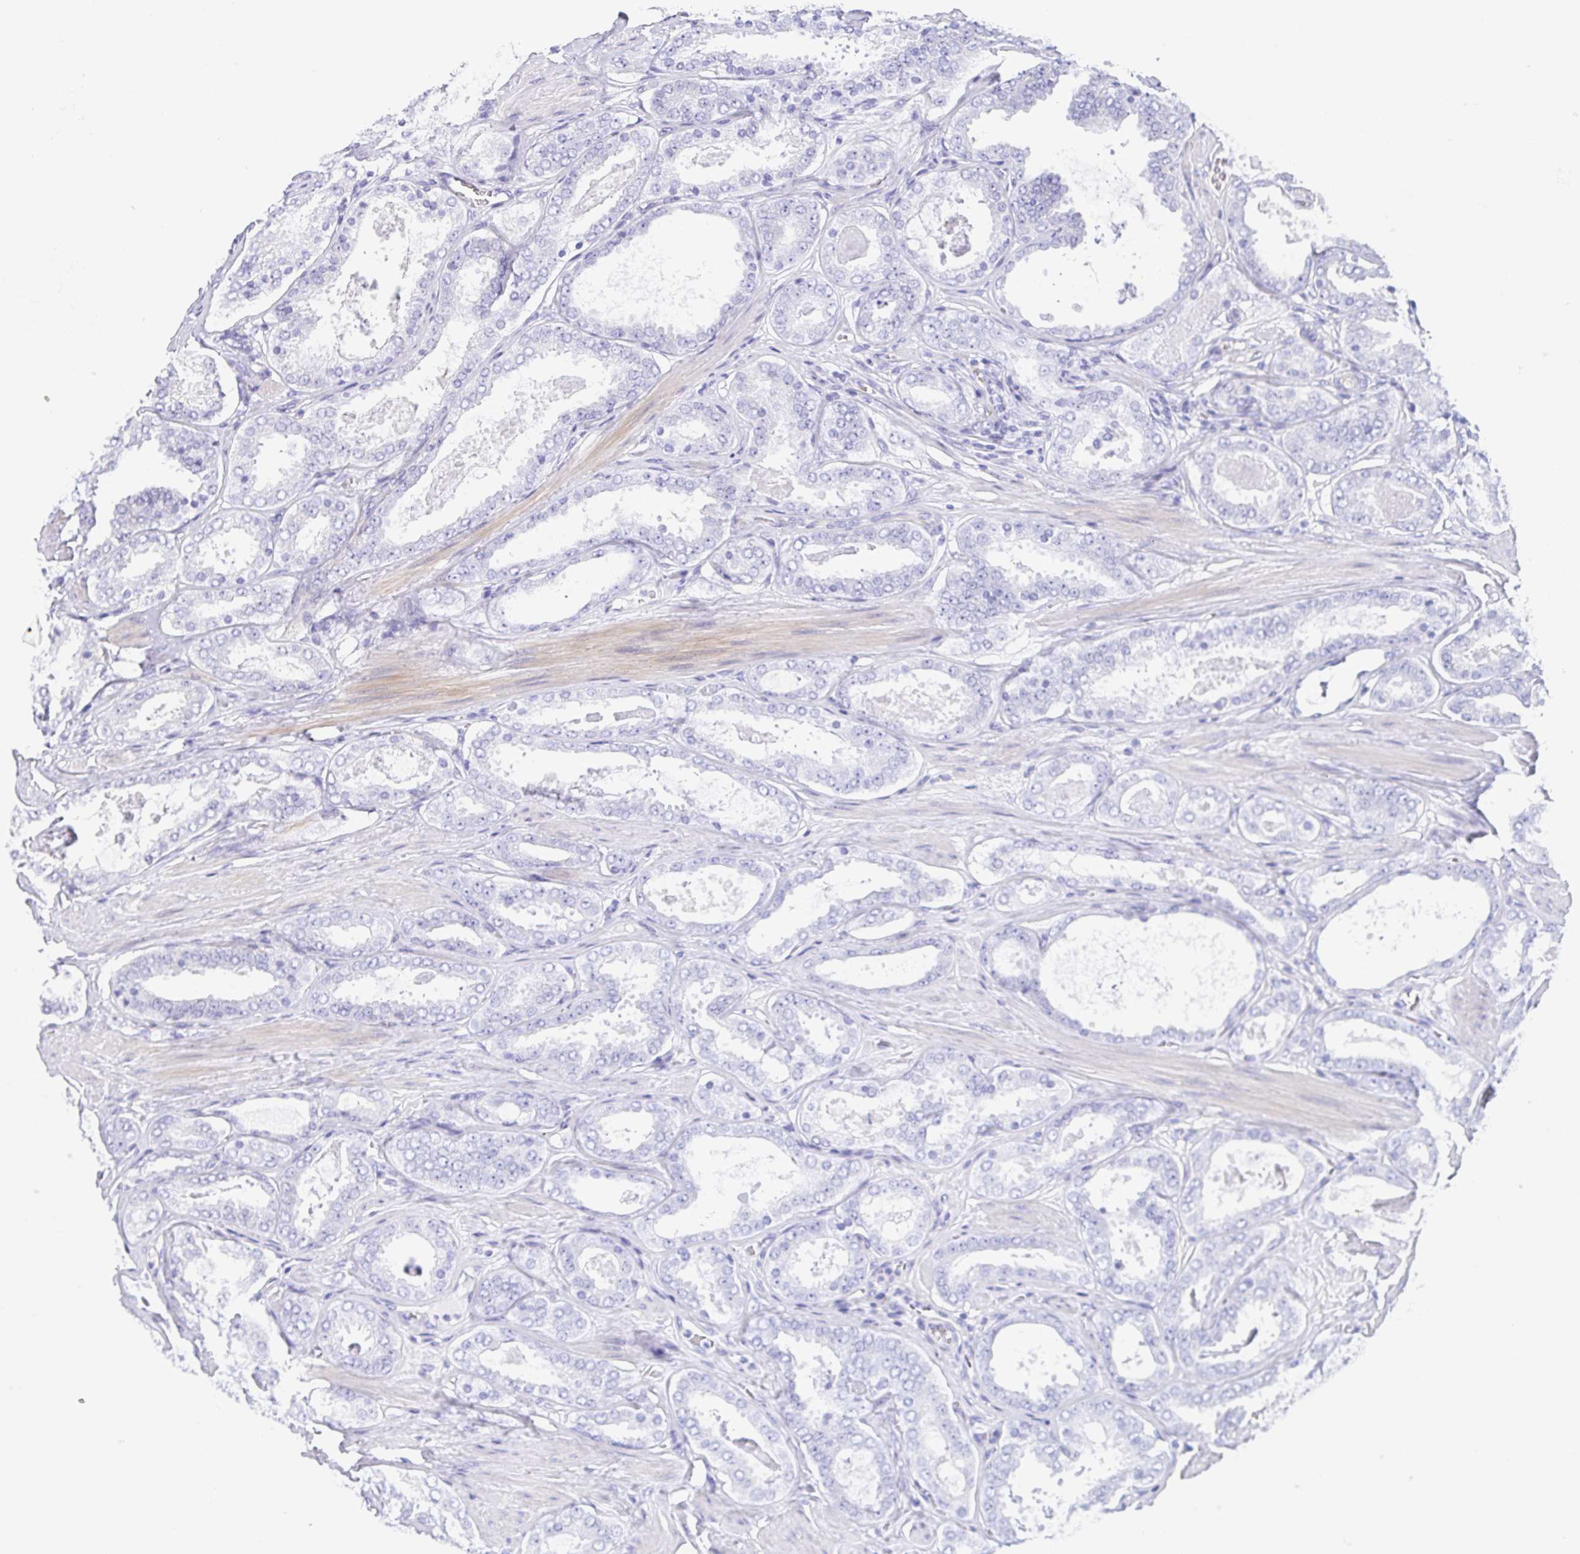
{"staining": {"intensity": "negative", "quantity": "none", "location": "none"}, "tissue": "prostate cancer", "cell_type": "Tumor cells", "image_type": "cancer", "snomed": [{"axis": "morphology", "description": "Adenocarcinoma, High grade"}, {"axis": "topography", "description": "Prostate"}], "caption": "Immunohistochemical staining of human prostate cancer (adenocarcinoma (high-grade)) shows no significant positivity in tumor cells.", "gene": "TRAM2", "patient": {"sex": "male", "age": 63}}